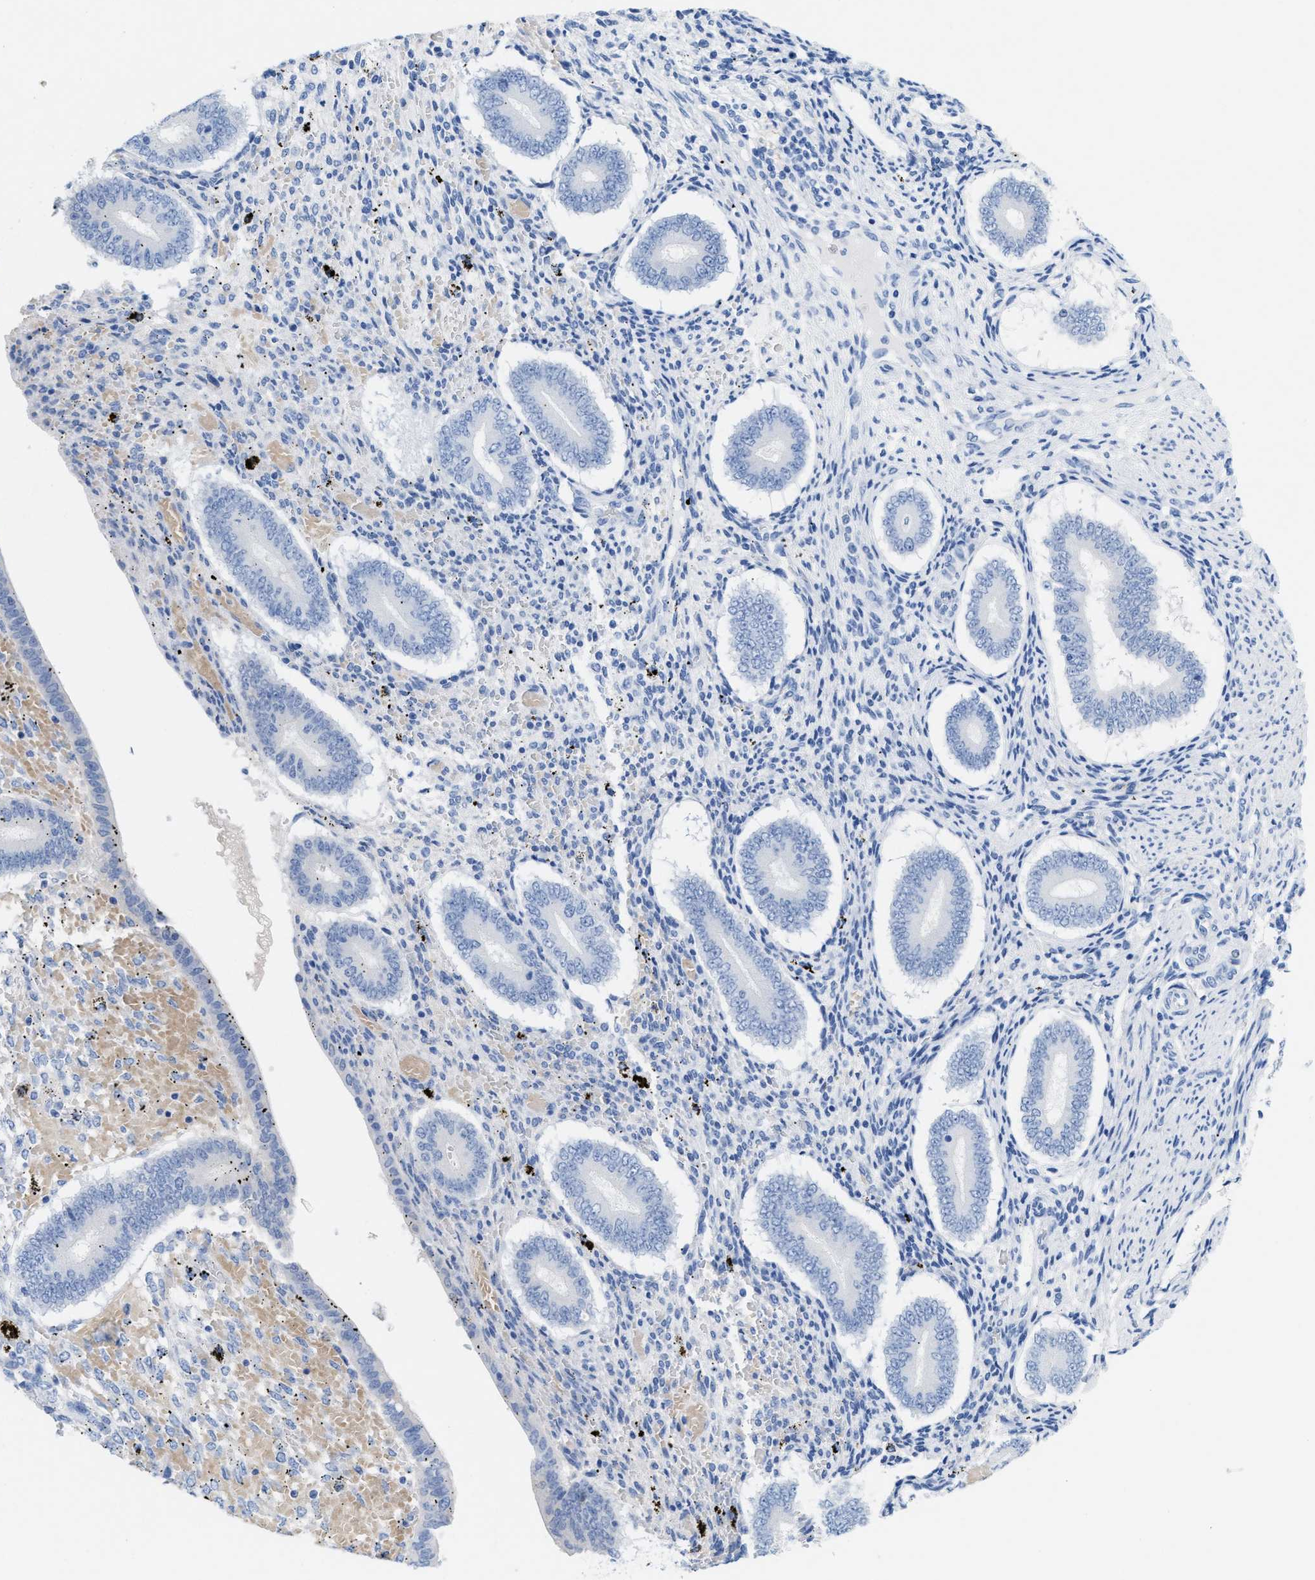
{"staining": {"intensity": "negative", "quantity": "none", "location": "none"}, "tissue": "endometrium", "cell_type": "Cells in endometrial stroma", "image_type": "normal", "snomed": [{"axis": "morphology", "description": "Normal tissue, NOS"}, {"axis": "topography", "description": "Endometrium"}], "caption": "Immunohistochemical staining of normal endometrium exhibits no significant expression in cells in endometrial stroma. The staining is performed using DAB brown chromogen with nuclei counter-stained in using hematoxylin.", "gene": "ANKFN1", "patient": {"sex": "female", "age": 42}}